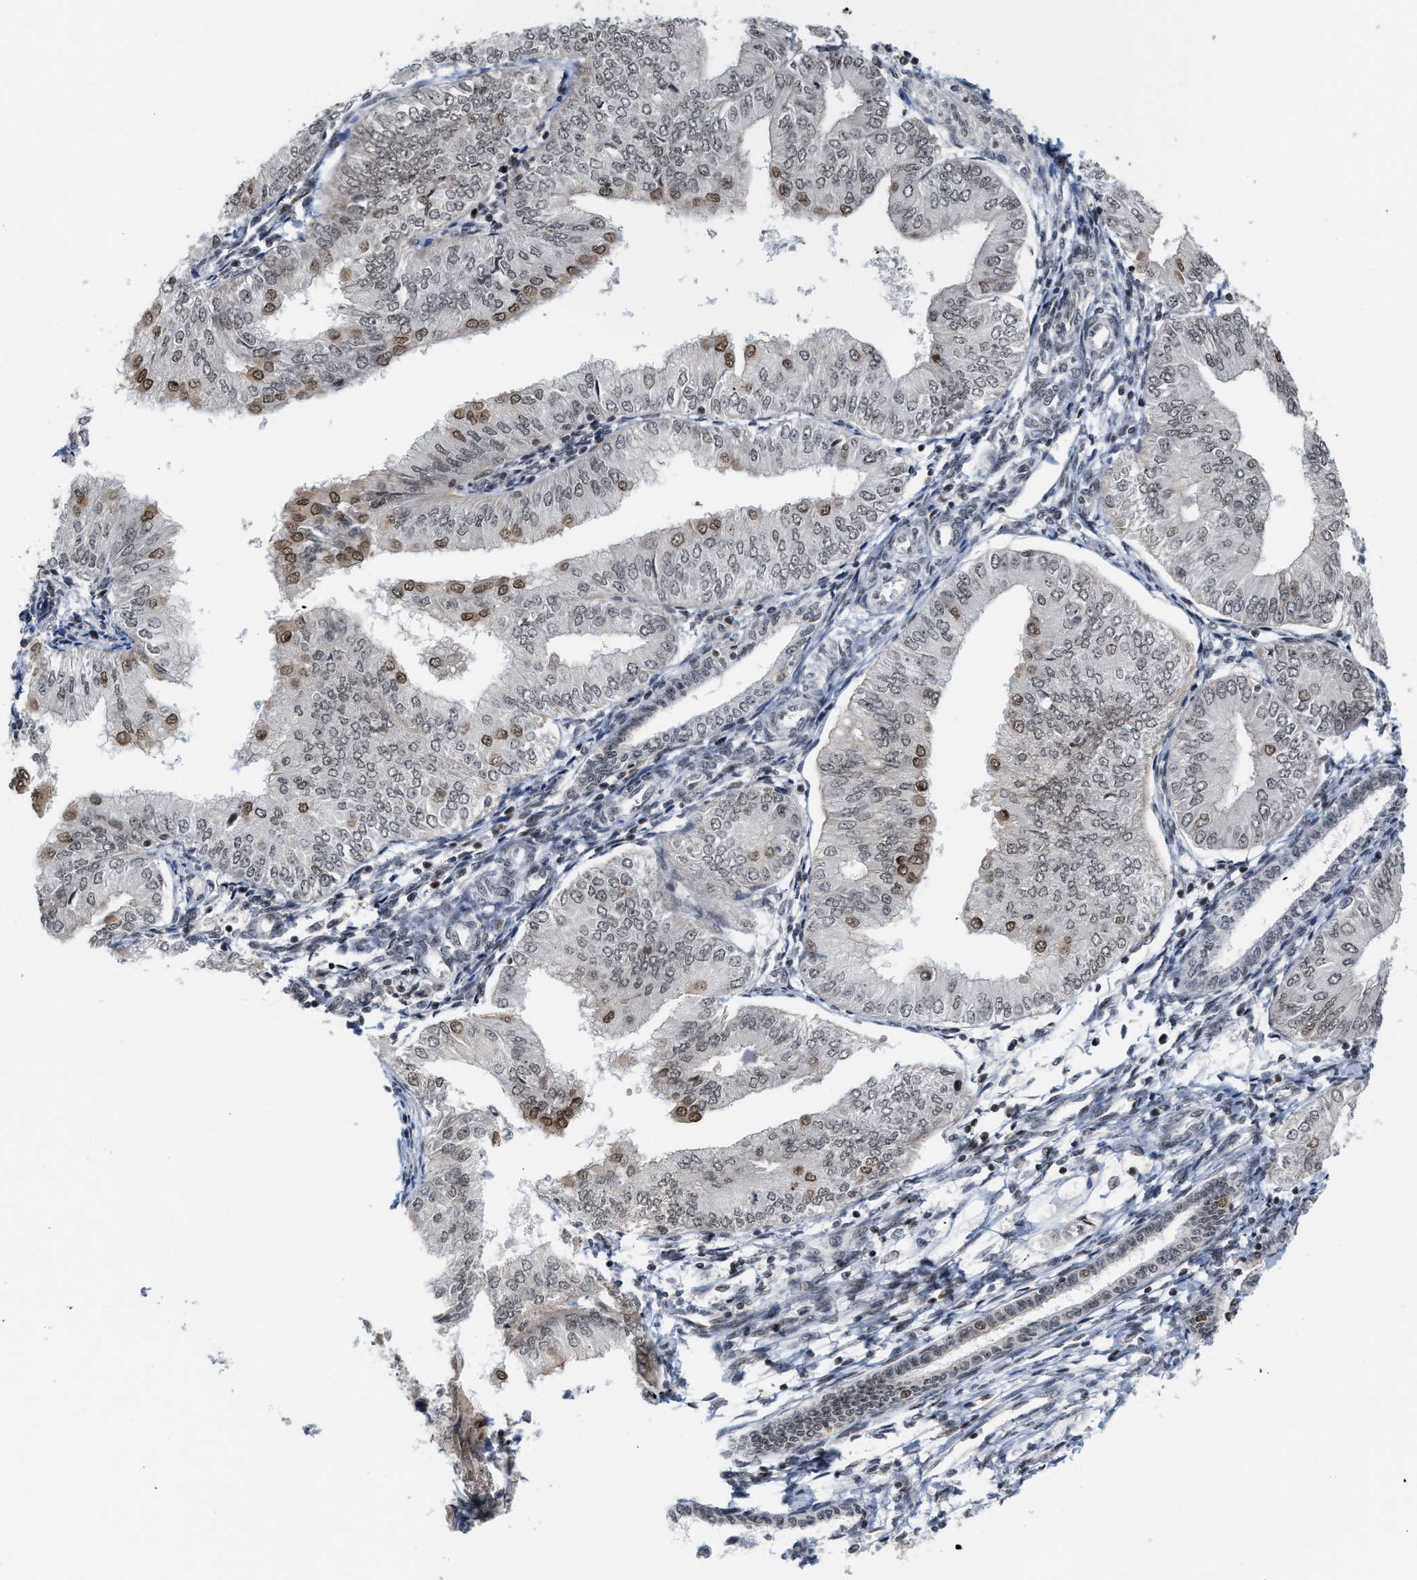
{"staining": {"intensity": "moderate", "quantity": "<25%", "location": "nuclear"}, "tissue": "endometrial cancer", "cell_type": "Tumor cells", "image_type": "cancer", "snomed": [{"axis": "morphology", "description": "Adenocarcinoma, NOS"}, {"axis": "topography", "description": "Endometrium"}], "caption": "Human adenocarcinoma (endometrial) stained with a protein marker exhibits moderate staining in tumor cells.", "gene": "ANKRD6", "patient": {"sex": "female", "age": 53}}